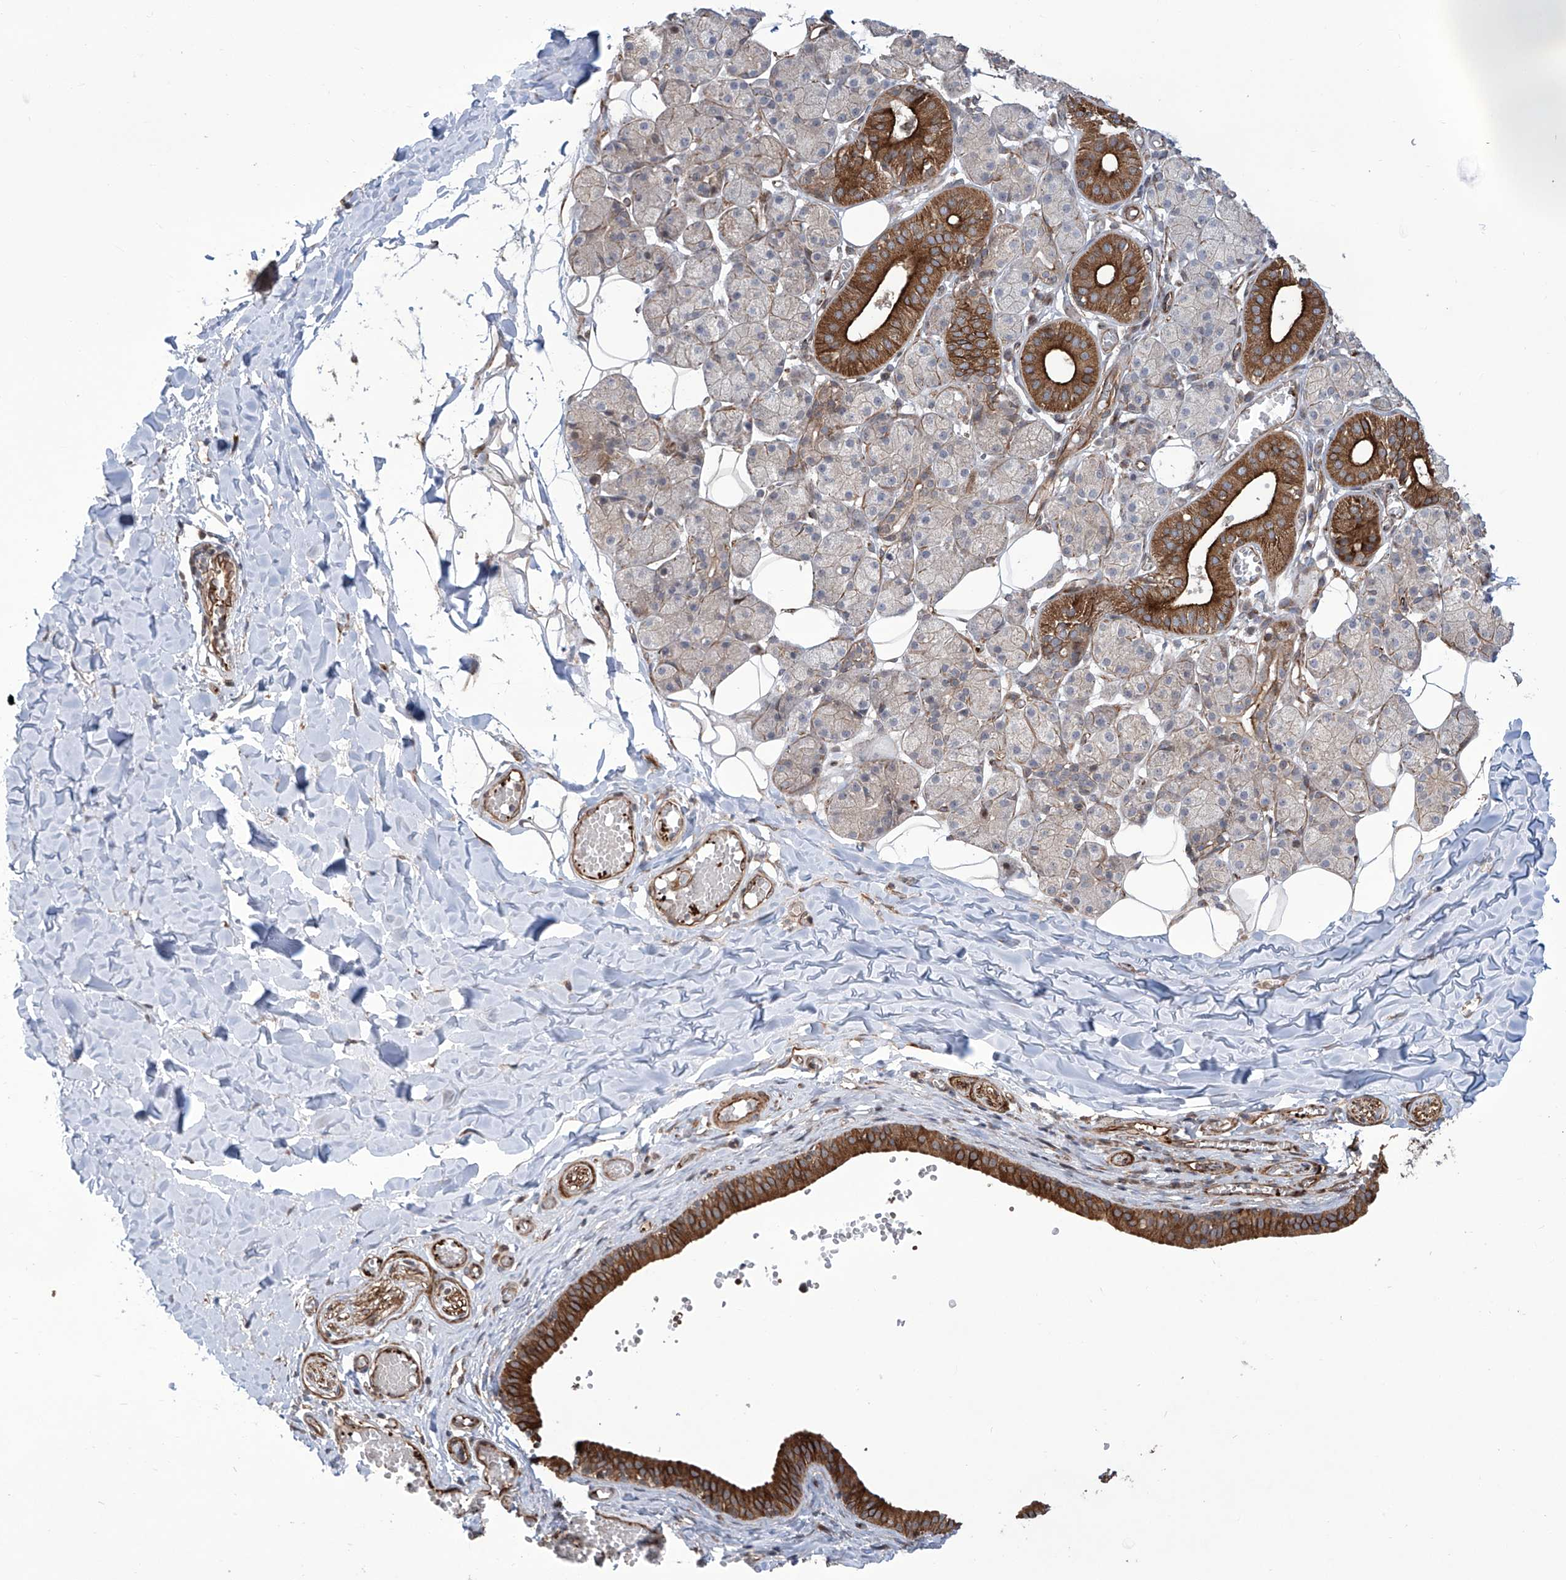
{"staining": {"intensity": "strong", "quantity": "<25%", "location": "cytoplasmic/membranous"}, "tissue": "salivary gland", "cell_type": "Glandular cells", "image_type": "normal", "snomed": [{"axis": "morphology", "description": "Normal tissue, NOS"}, {"axis": "topography", "description": "Salivary gland"}], "caption": "The micrograph reveals immunohistochemical staining of benign salivary gland. There is strong cytoplasmic/membranous staining is seen in approximately <25% of glandular cells.", "gene": "APAF1", "patient": {"sex": "female", "age": 33}}